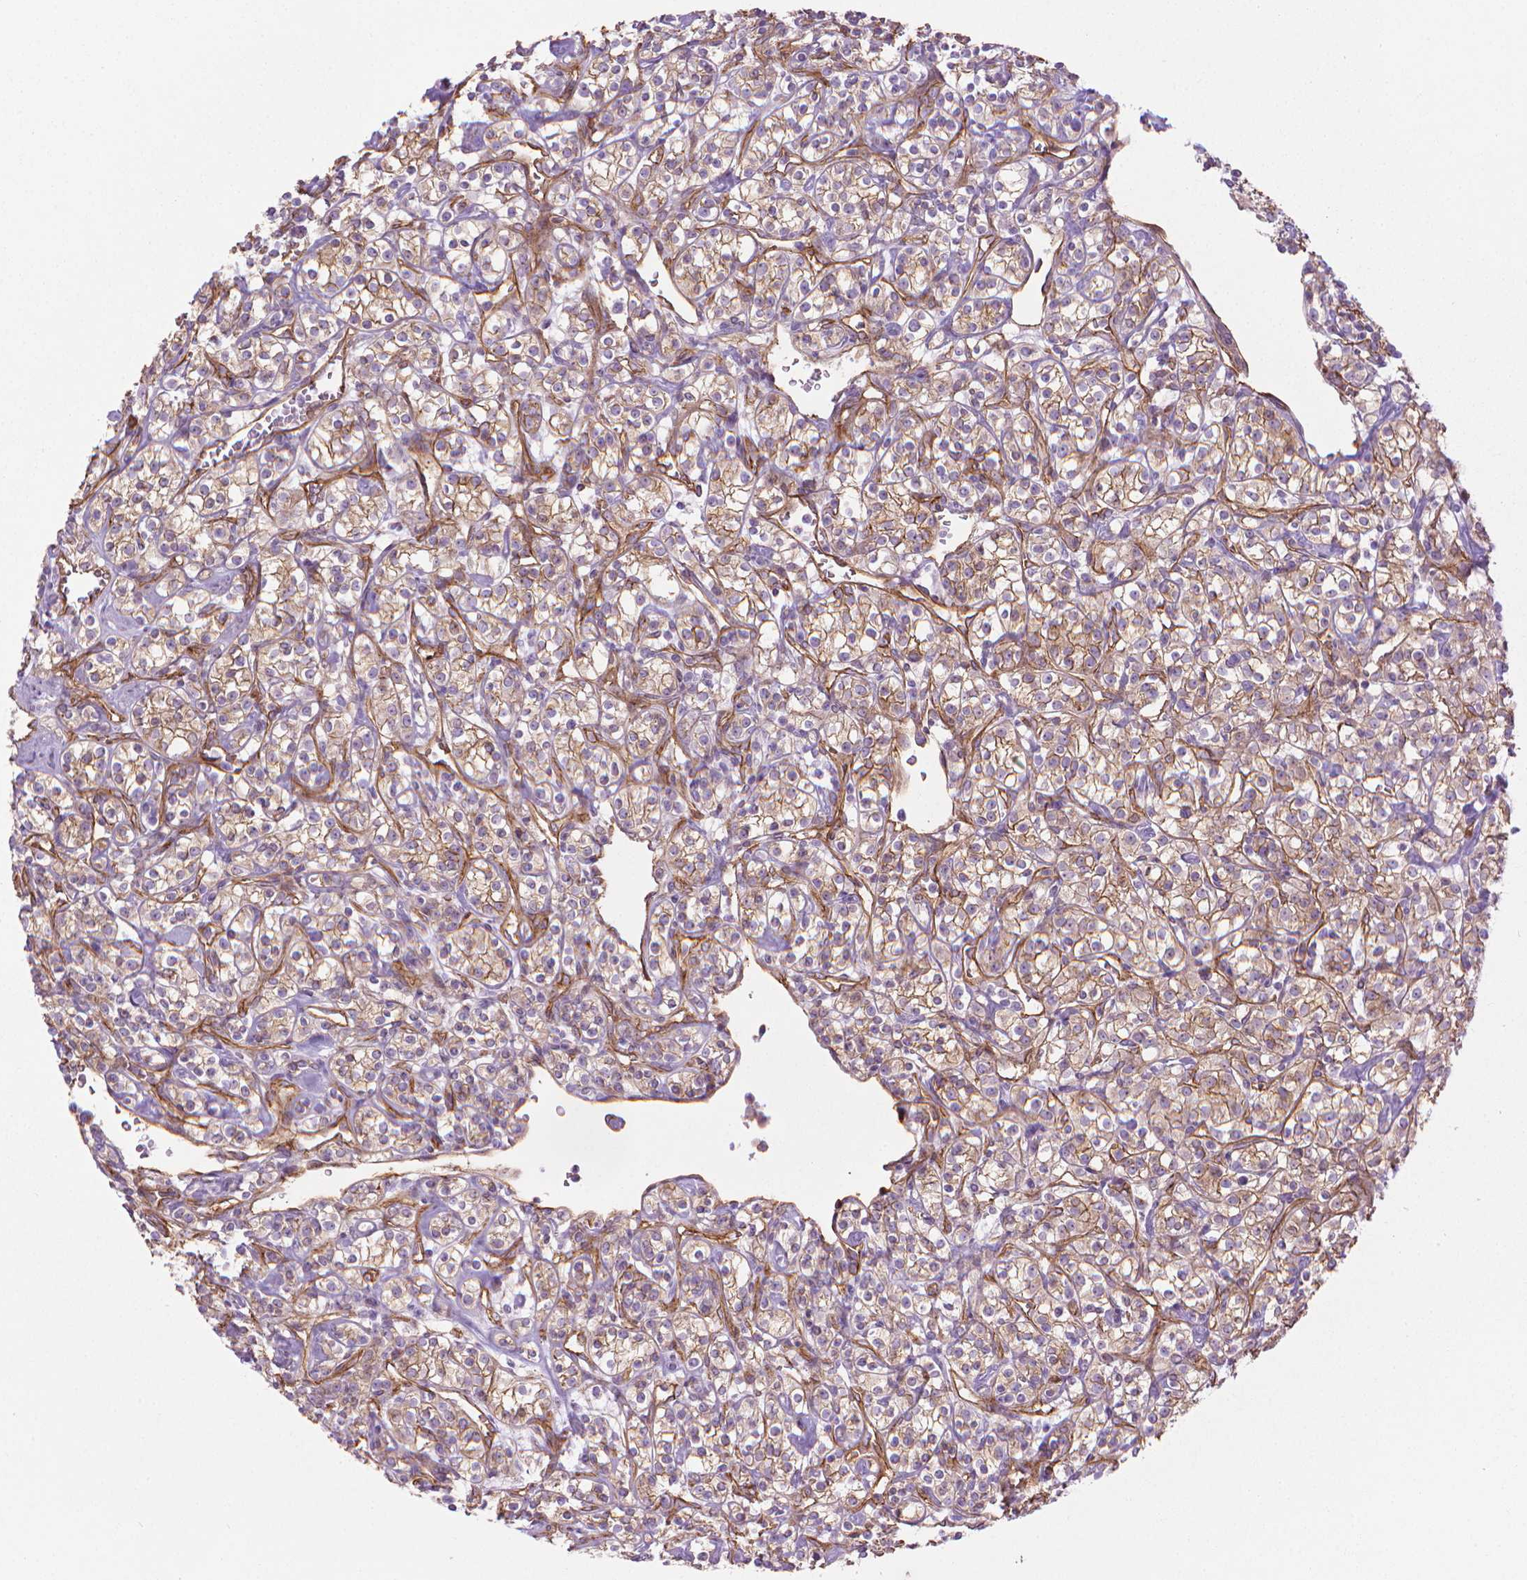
{"staining": {"intensity": "weak", "quantity": ">75%", "location": "cytoplasmic/membranous"}, "tissue": "renal cancer", "cell_type": "Tumor cells", "image_type": "cancer", "snomed": [{"axis": "morphology", "description": "Adenocarcinoma, NOS"}, {"axis": "topography", "description": "Kidney"}], "caption": "Renal cancer was stained to show a protein in brown. There is low levels of weak cytoplasmic/membranous staining in approximately >75% of tumor cells.", "gene": "TENT5A", "patient": {"sex": "male", "age": 77}}